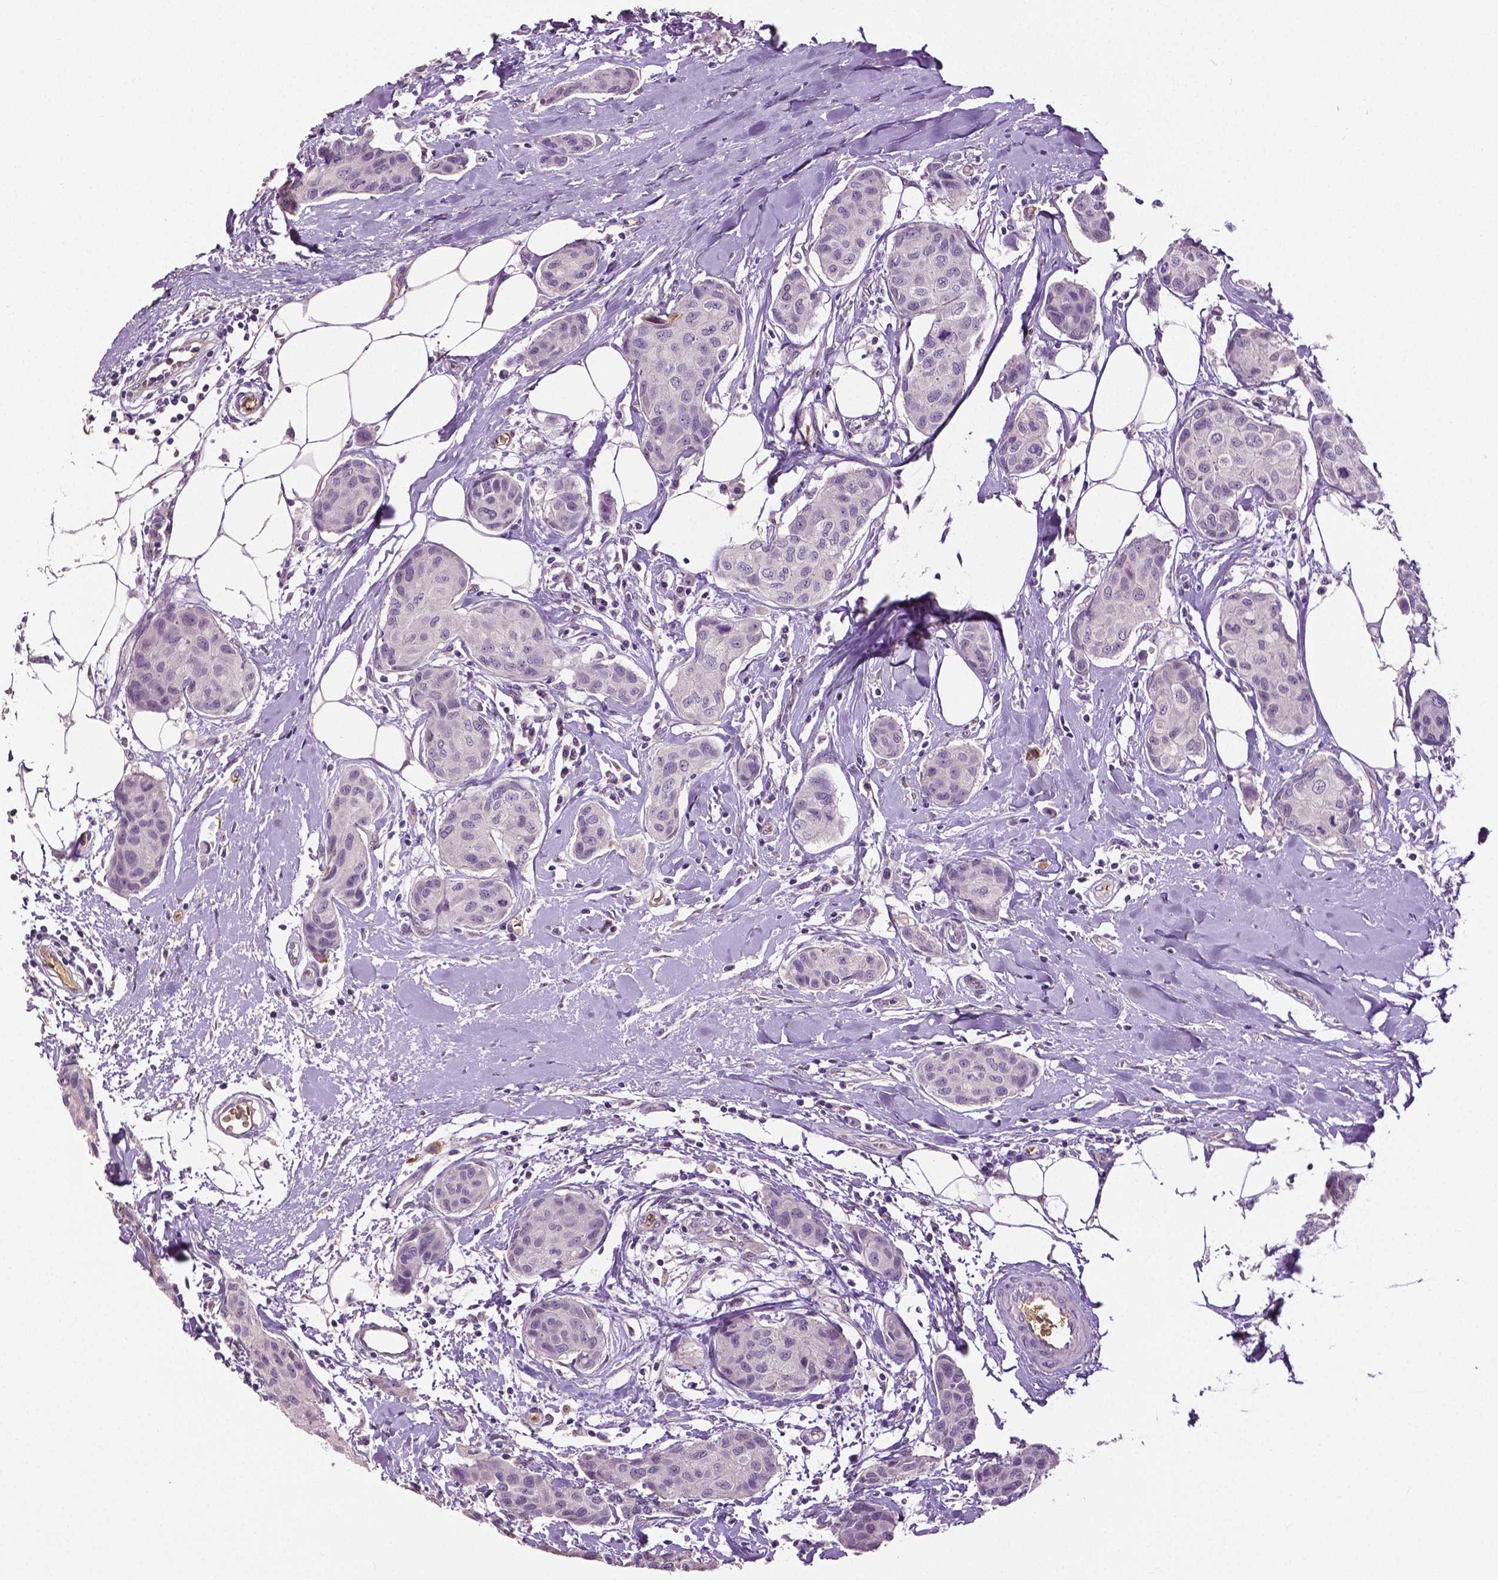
{"staining": {"intensity": "negative", "quantity": "none", "location": "none"}, "tissue": "breast cancer", "cell_type": "Tumor cells", "image_type": "cancer", "snomed": [{"axis": "morphology", "description": "Duct carcinoma"}, {"axis": "topography", "description": "Breast"}], "caption": "Tumor cells show no significant protein positivity in breast cancer (infiltrating ductal carcinoma). (IHC, brightfield microscopy, high magnification).", "gene": "PTPN5", "patient": {"sex": "female", "age": 80}}